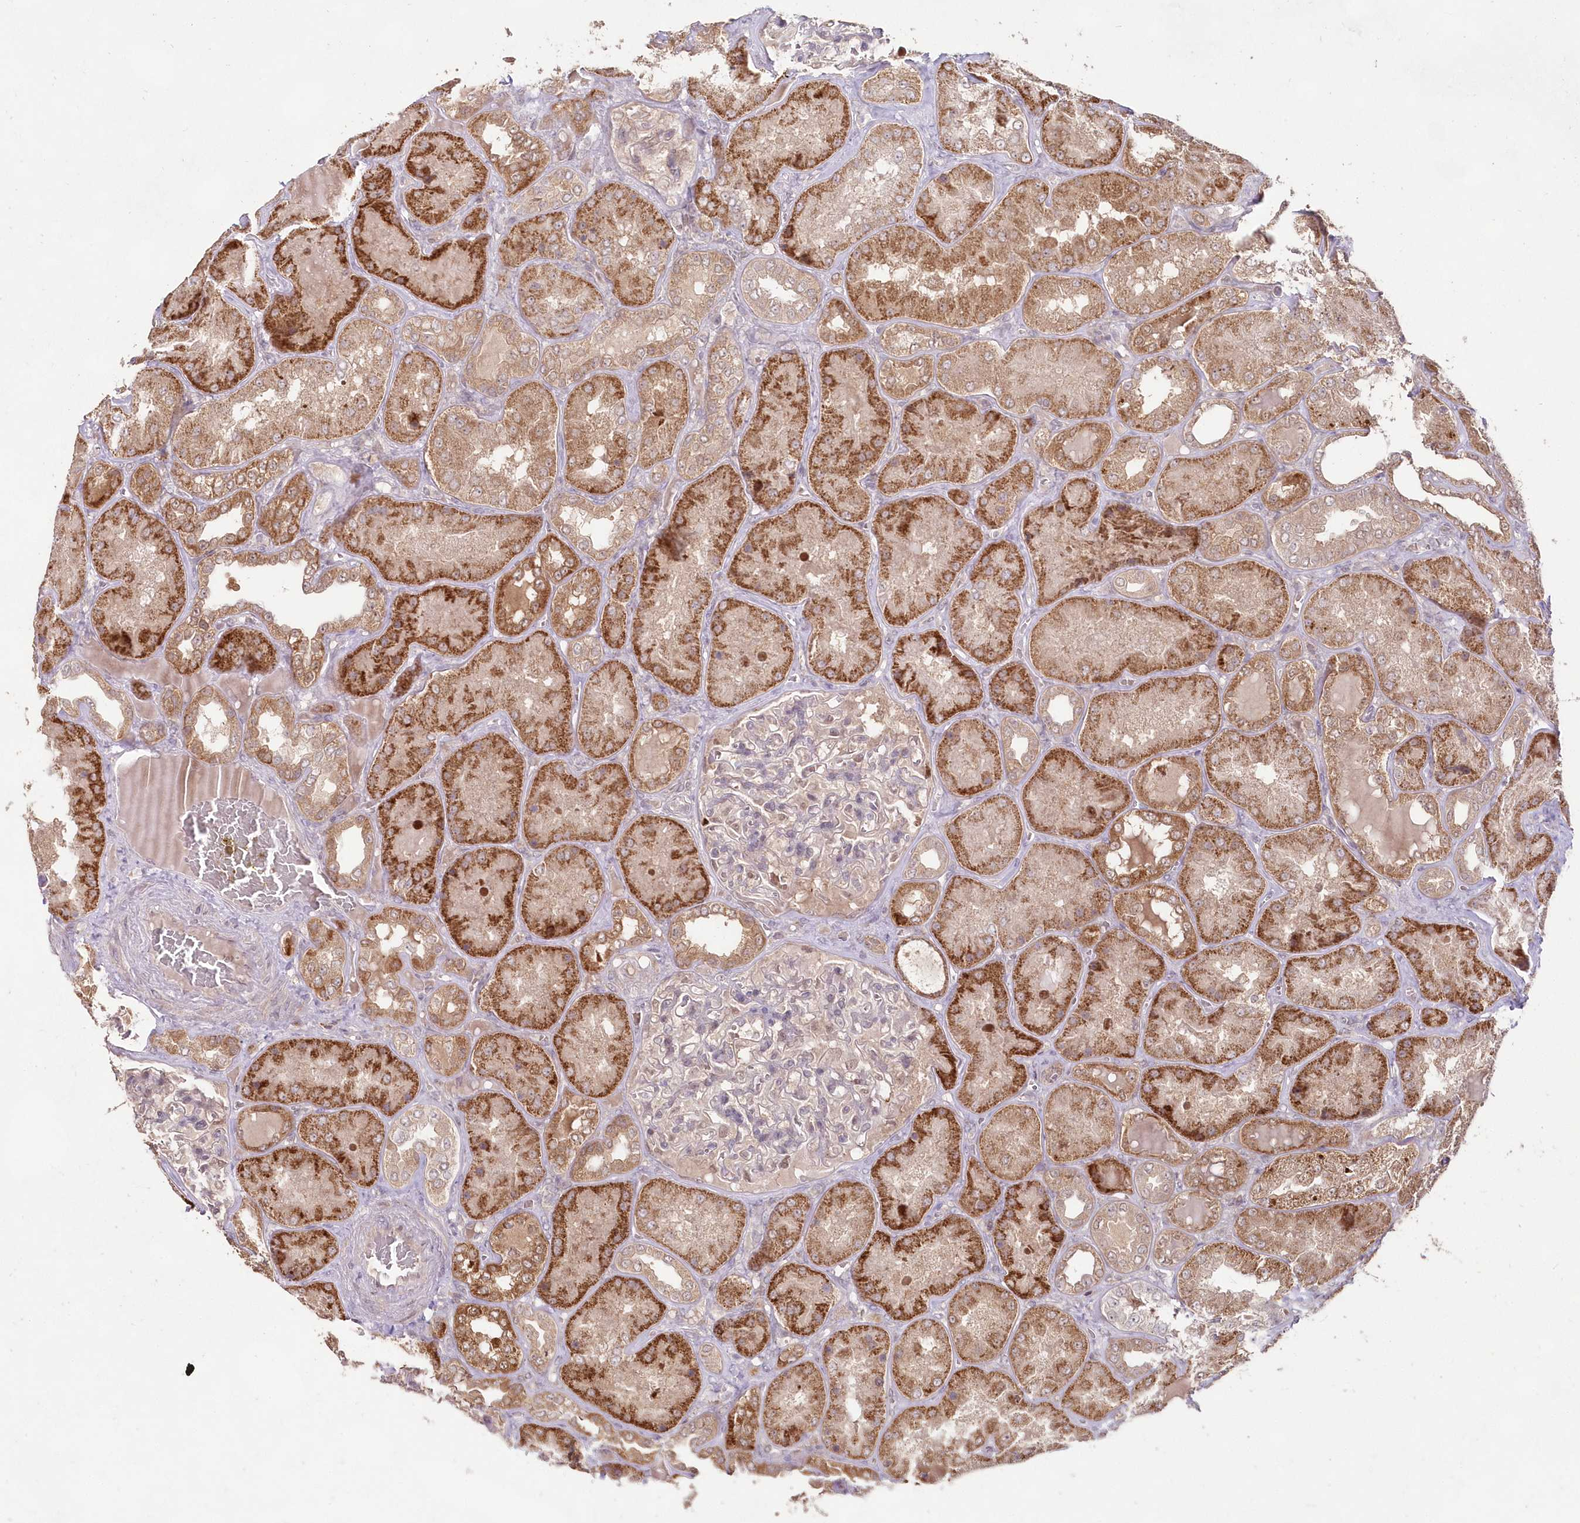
{"staining": {"intensity": "weak", "quantity": "<25%", "location": "cytoplasmic/membranous"}, "tissue": "kidney", "cell_type": "Cells in glomeruli", "image_type": "normal", "snomed": [{"axis": "morphology", "description": "Normal tissue, NOS"}, {"axis": "topography", "description": "Kidney"}], "caption": "Protein analysis of benign kidney exhibits no significant positivity in cells in glomeruli.", "gene": "IMPA1", "patient": {"sex": "female", "age": 56}}